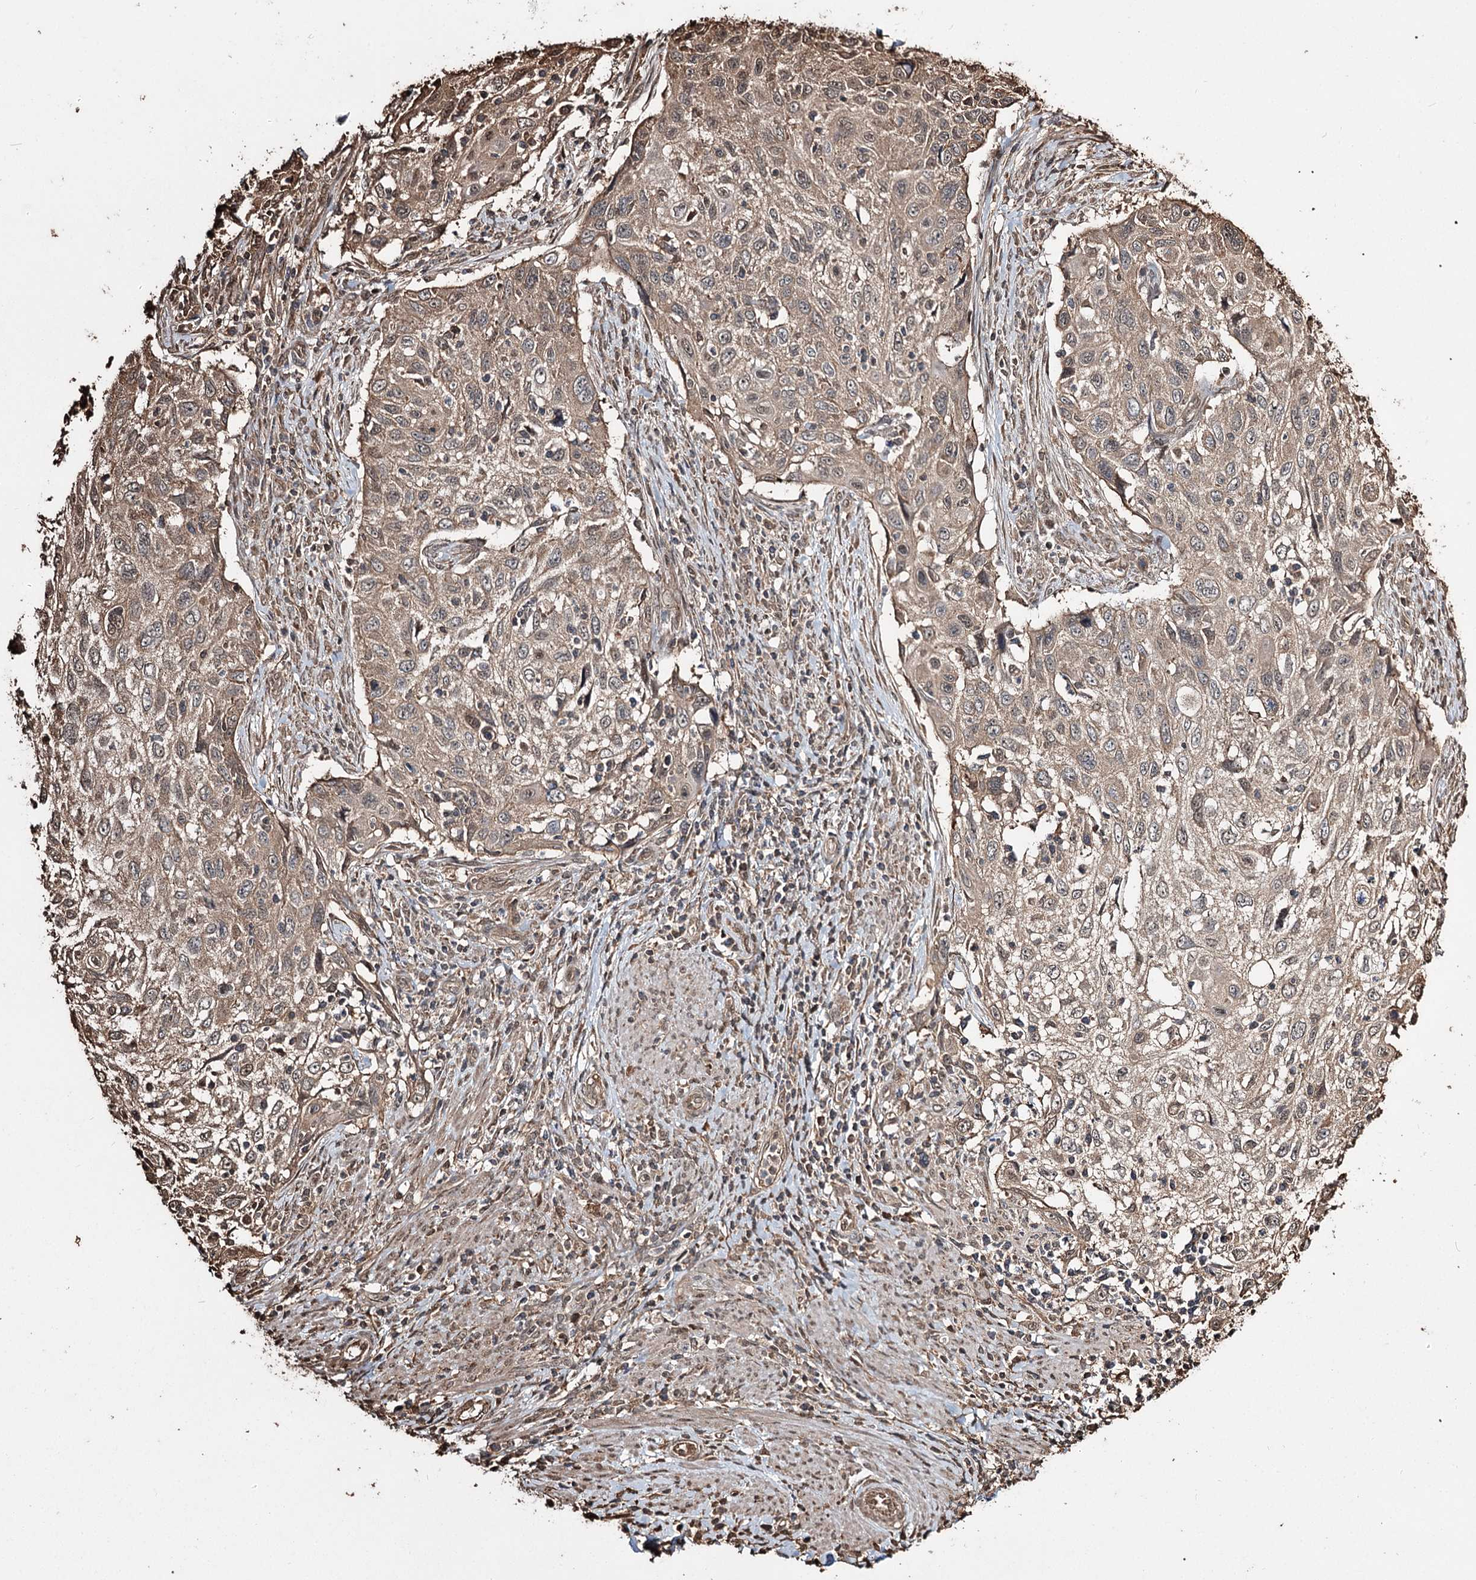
{"staining": {"intensity": "weak", "quantity": "25%-75%", "location": "cytoplasmic/membranous"}, "tissue": "cervical cancer", "cell_type": "Tumor cells", "image_type": "cancer", "snomed": [{"axis": "morphology", "description": "Squamous cell carcinoma, NOS"}, {"axis": "topography", "description": "Cervix"}], "caption": "Squamous cell carcinoma (cervical) stained for a protein (brown) exhibits weak cytoplasmic/membranous positive staining in approximately 25%-75% of tumor cells.", "gene": "PLCH1", "patient": {"sex": "female", "age": 70}}